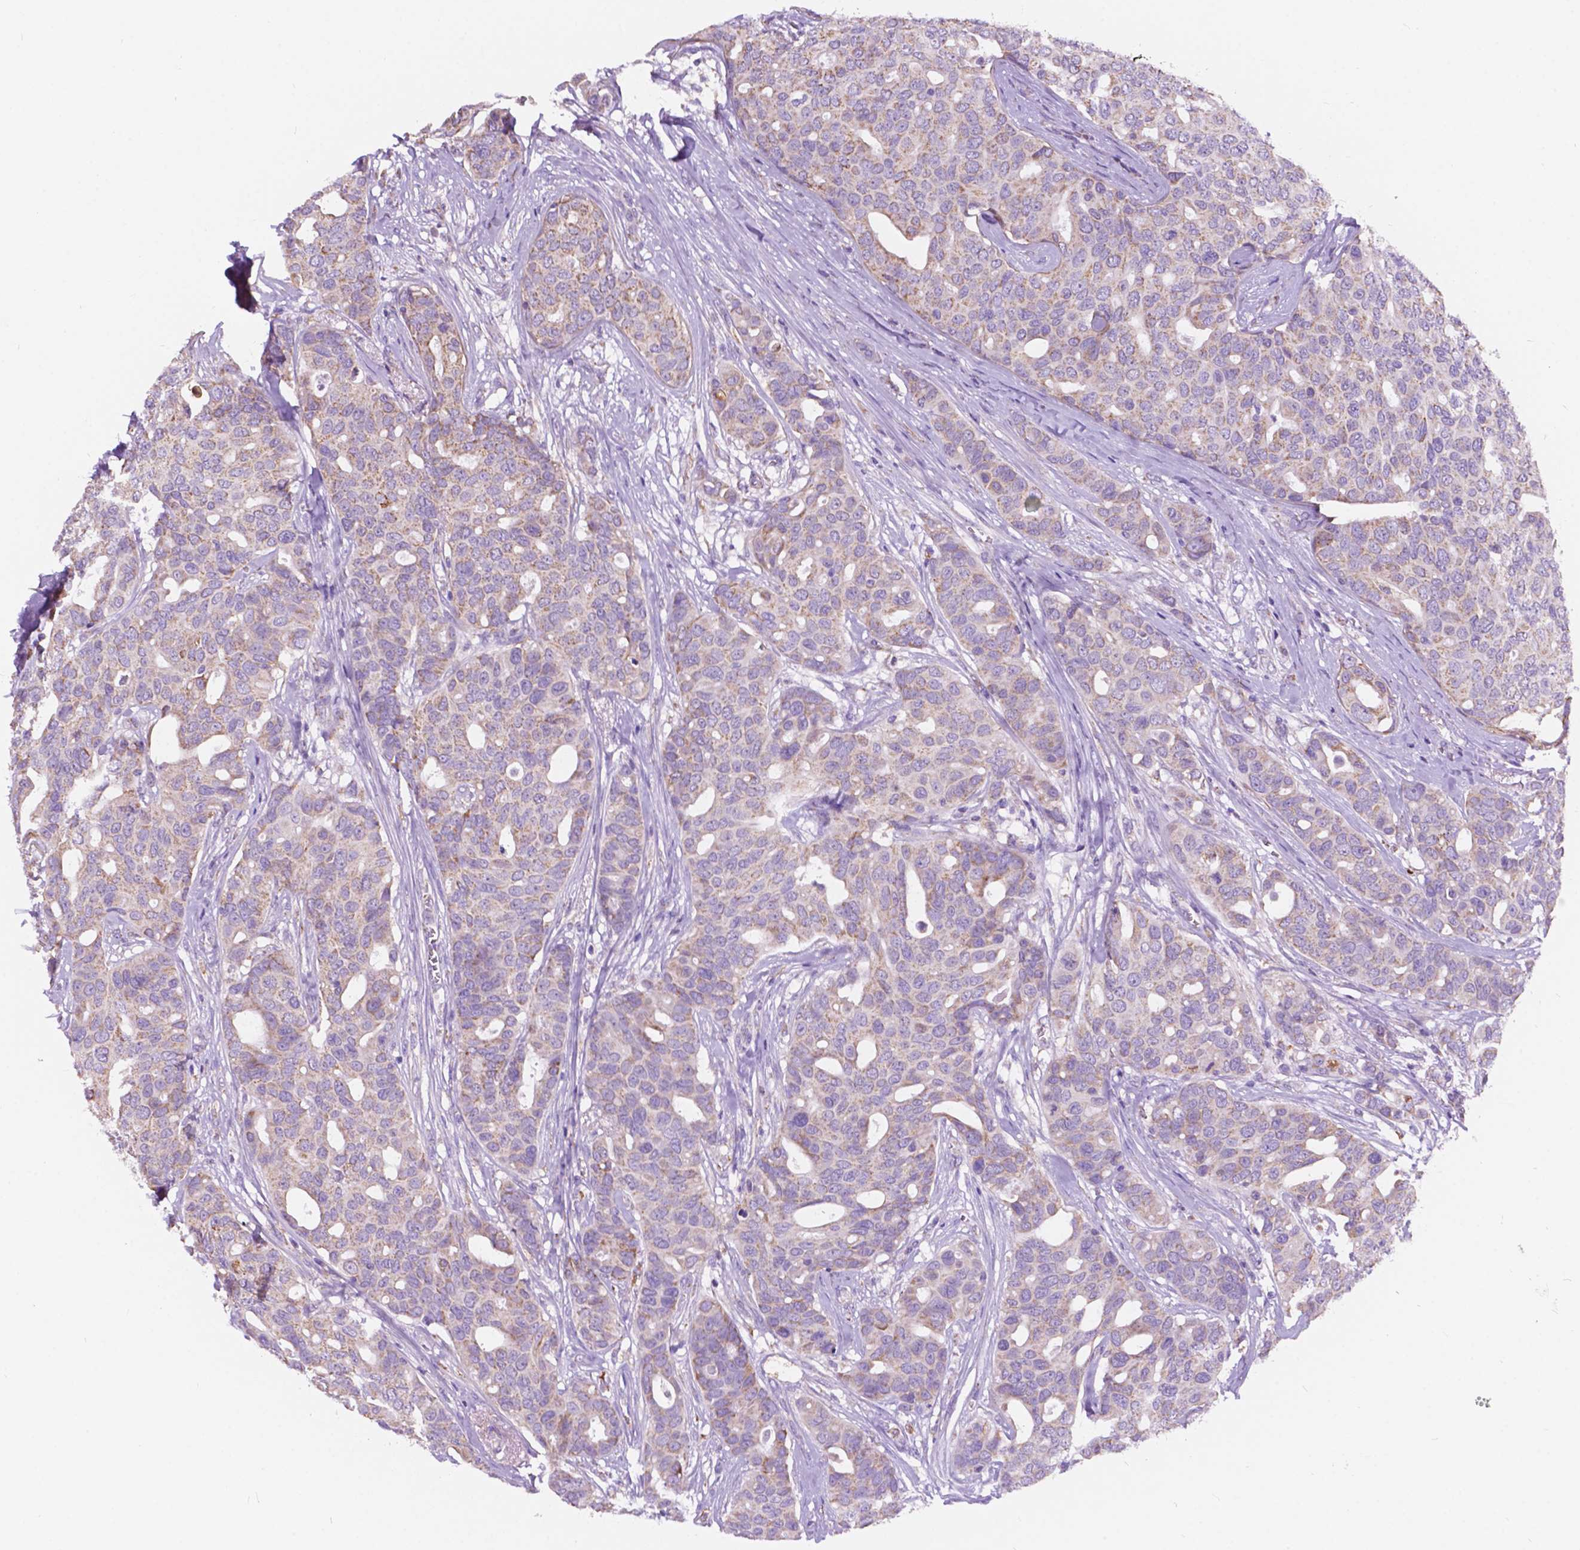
{"staining": {"intensity": "weak", "quantity": "25%-75%", "location": "cytoplasmic/membranous"}, "tissue": "breast cancer", "cell_type": "Tumor cells", "image_type": "cancer", "snomed": [{"axis": "morphology", "description": "Duct carcinoma"}, {"axis": "topography", "description": "Breast"}], "caption": "Protein analysis of intraductal carcinoma (breast) tissue demonstrates weak cytoplasmic/membranous positivity in about 25%-75% of tumor cells. Nuclei are stained in blue.", "gene": "TRPV5", "patient": {"sex": "female", "age": 54}}